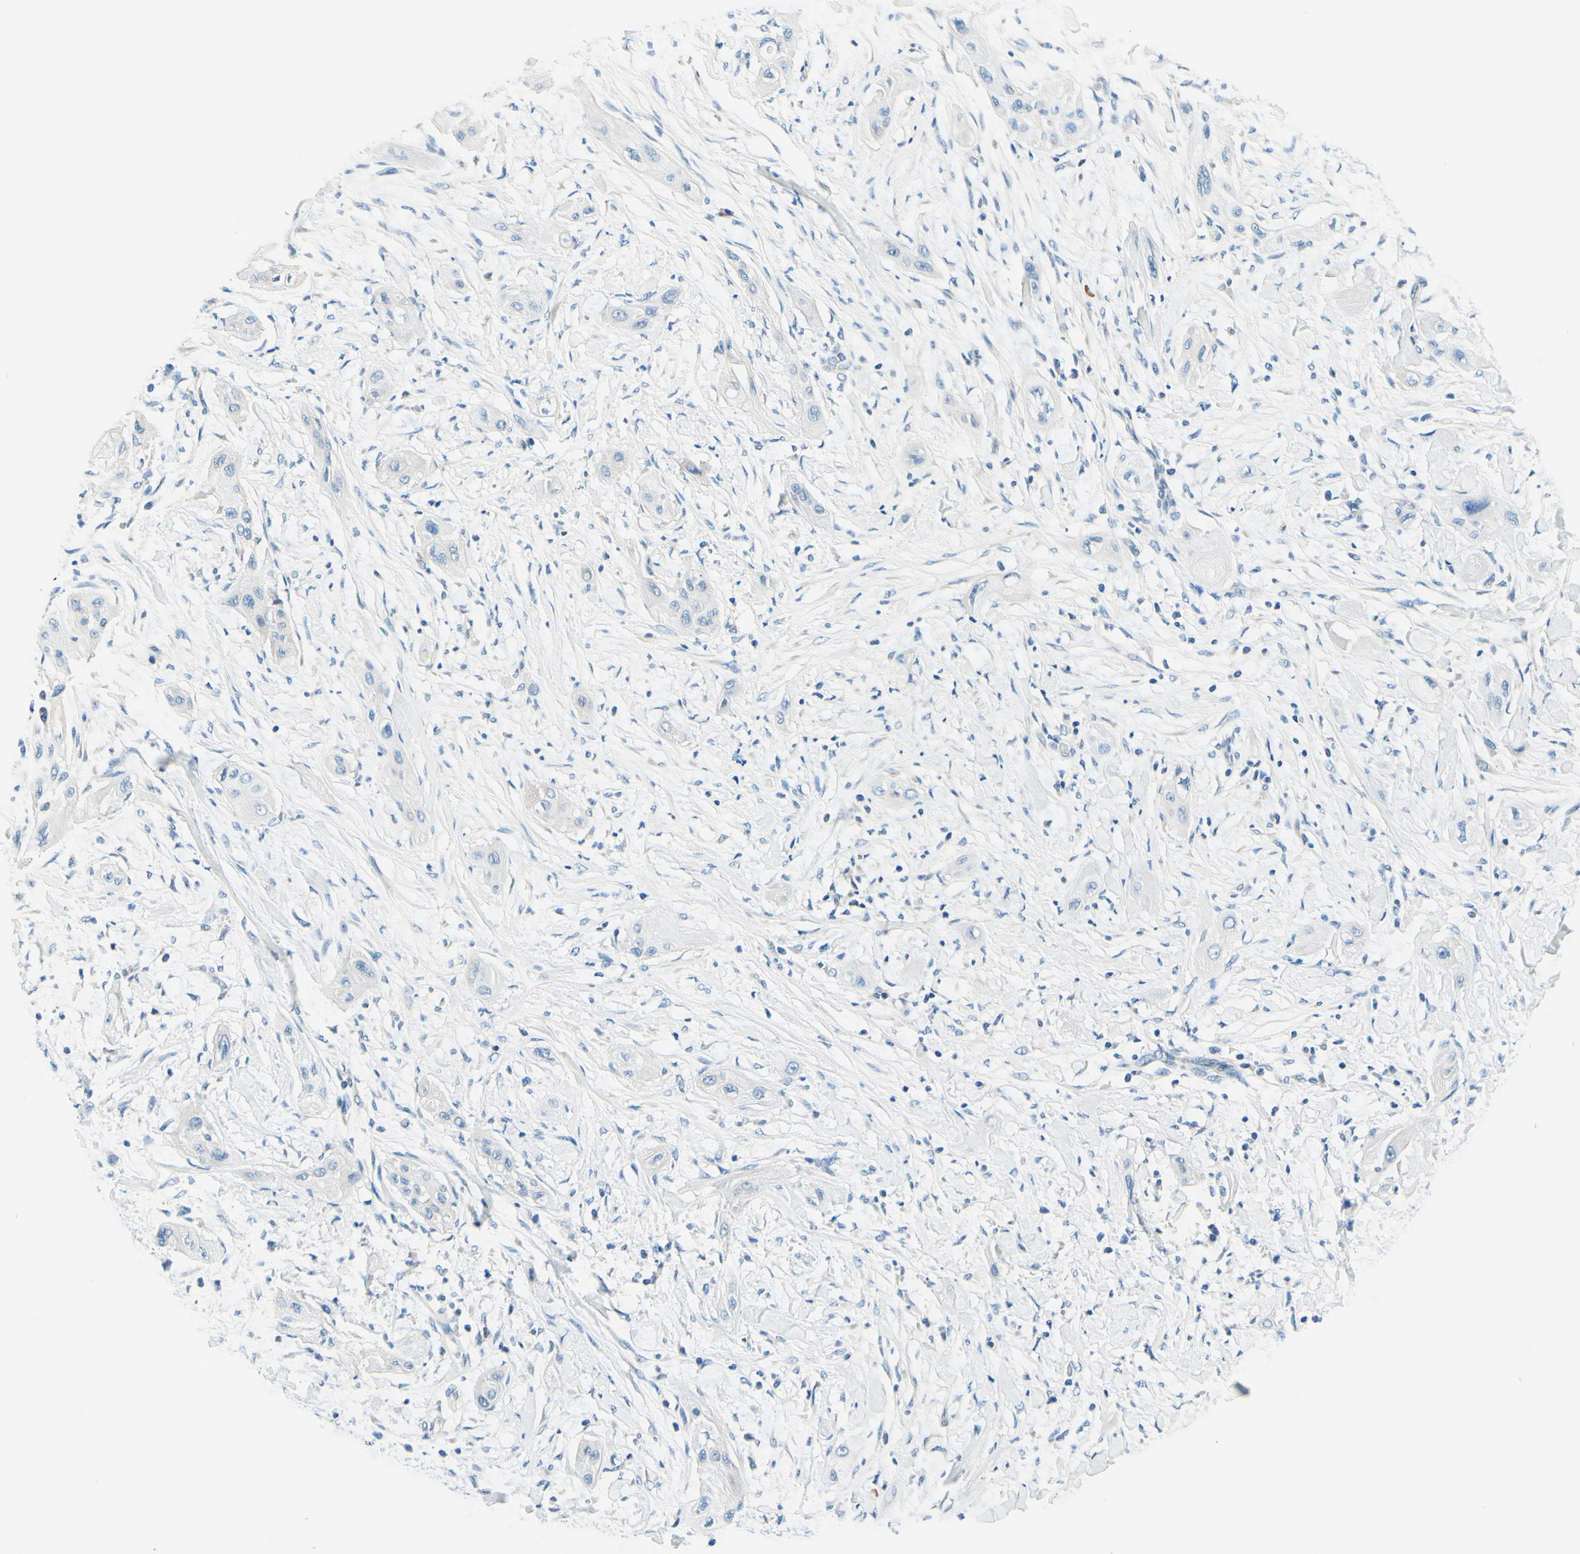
{"staining": {"intensity": "negative", "quantity": "none", "location": "none"}, "tissue": "lung cancer", "cell_type": "Tumor cells", "image_type": "cancer", "snomed": [{"axis": "morphology", "description": "Squamous cell carcinoma, NOS"}, {"axis": "topography", "description": "Lung"}], "caption": "This micrograph is of lung cancer stained with immunohistochemistry (IHC) to label a protein in brown with the nuclei are counter-stained blue. There is no positivity in tumor cells. (DAB (3,3'-diaminobenzidine) immunohistochemistry with hematoxylin counter stain).", "gene": "PASD1", "patient": {"sex": "female", "age": 47}}